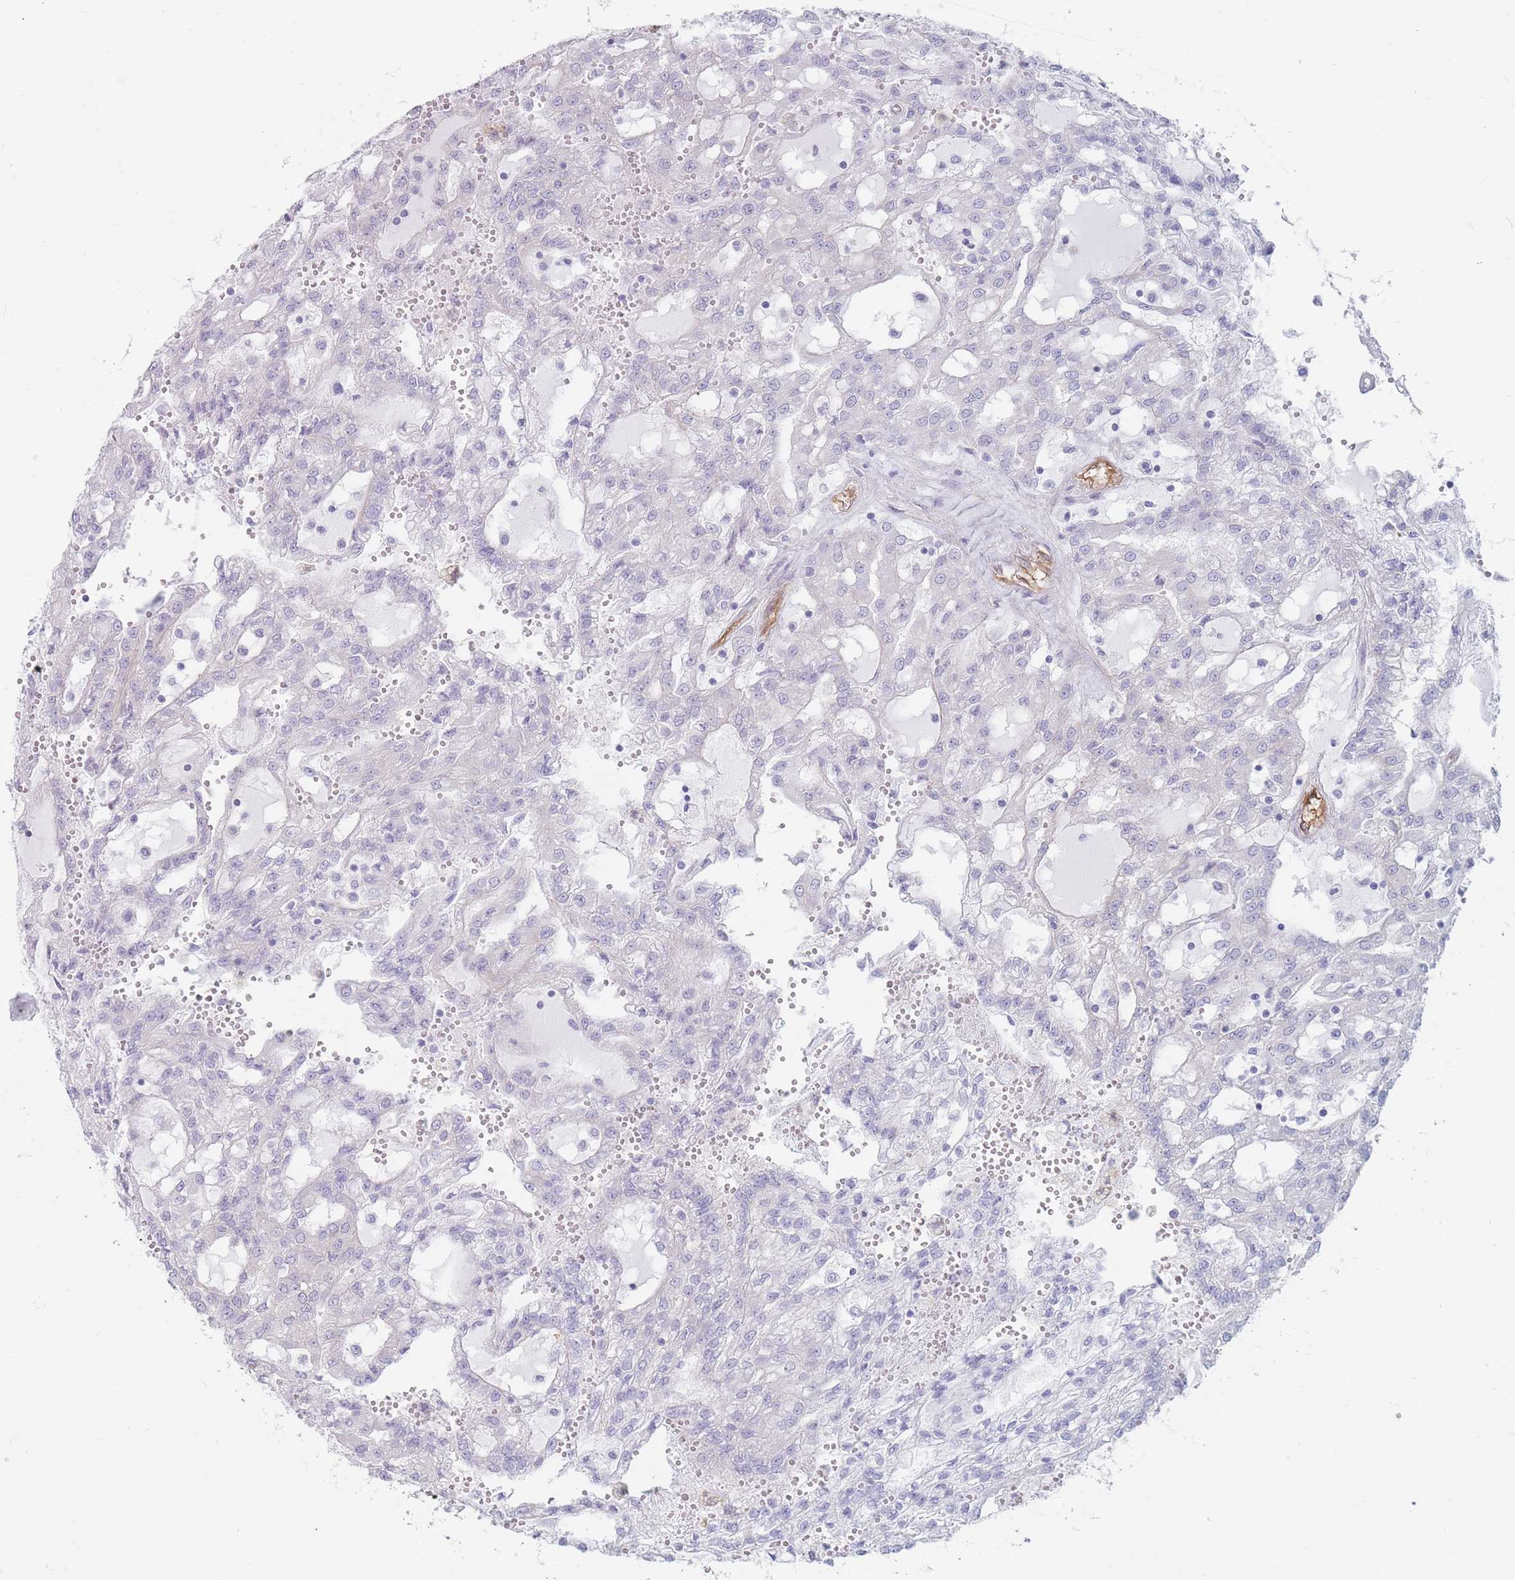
{"staining": {"intensity": "negative", "quantity": "none", "location": "none"}, "tissue": "renal cancer", "cell_type": "Tumor cells", "image_type": "cancer", "snomed": [{"axis": "morphology", "description": "Adenocarcinoma, NOS"}, {"axis": "topography", "description": "Kidney"}], "caption": "Photomicrograph shows no significant protein expression in tumor cells of renal cancer. (Immunohistochemistry (ihc), brightfield microscopy, high magnification).", "gene": "PLPP1", "patient": {"sex": "male", "age": 63}}